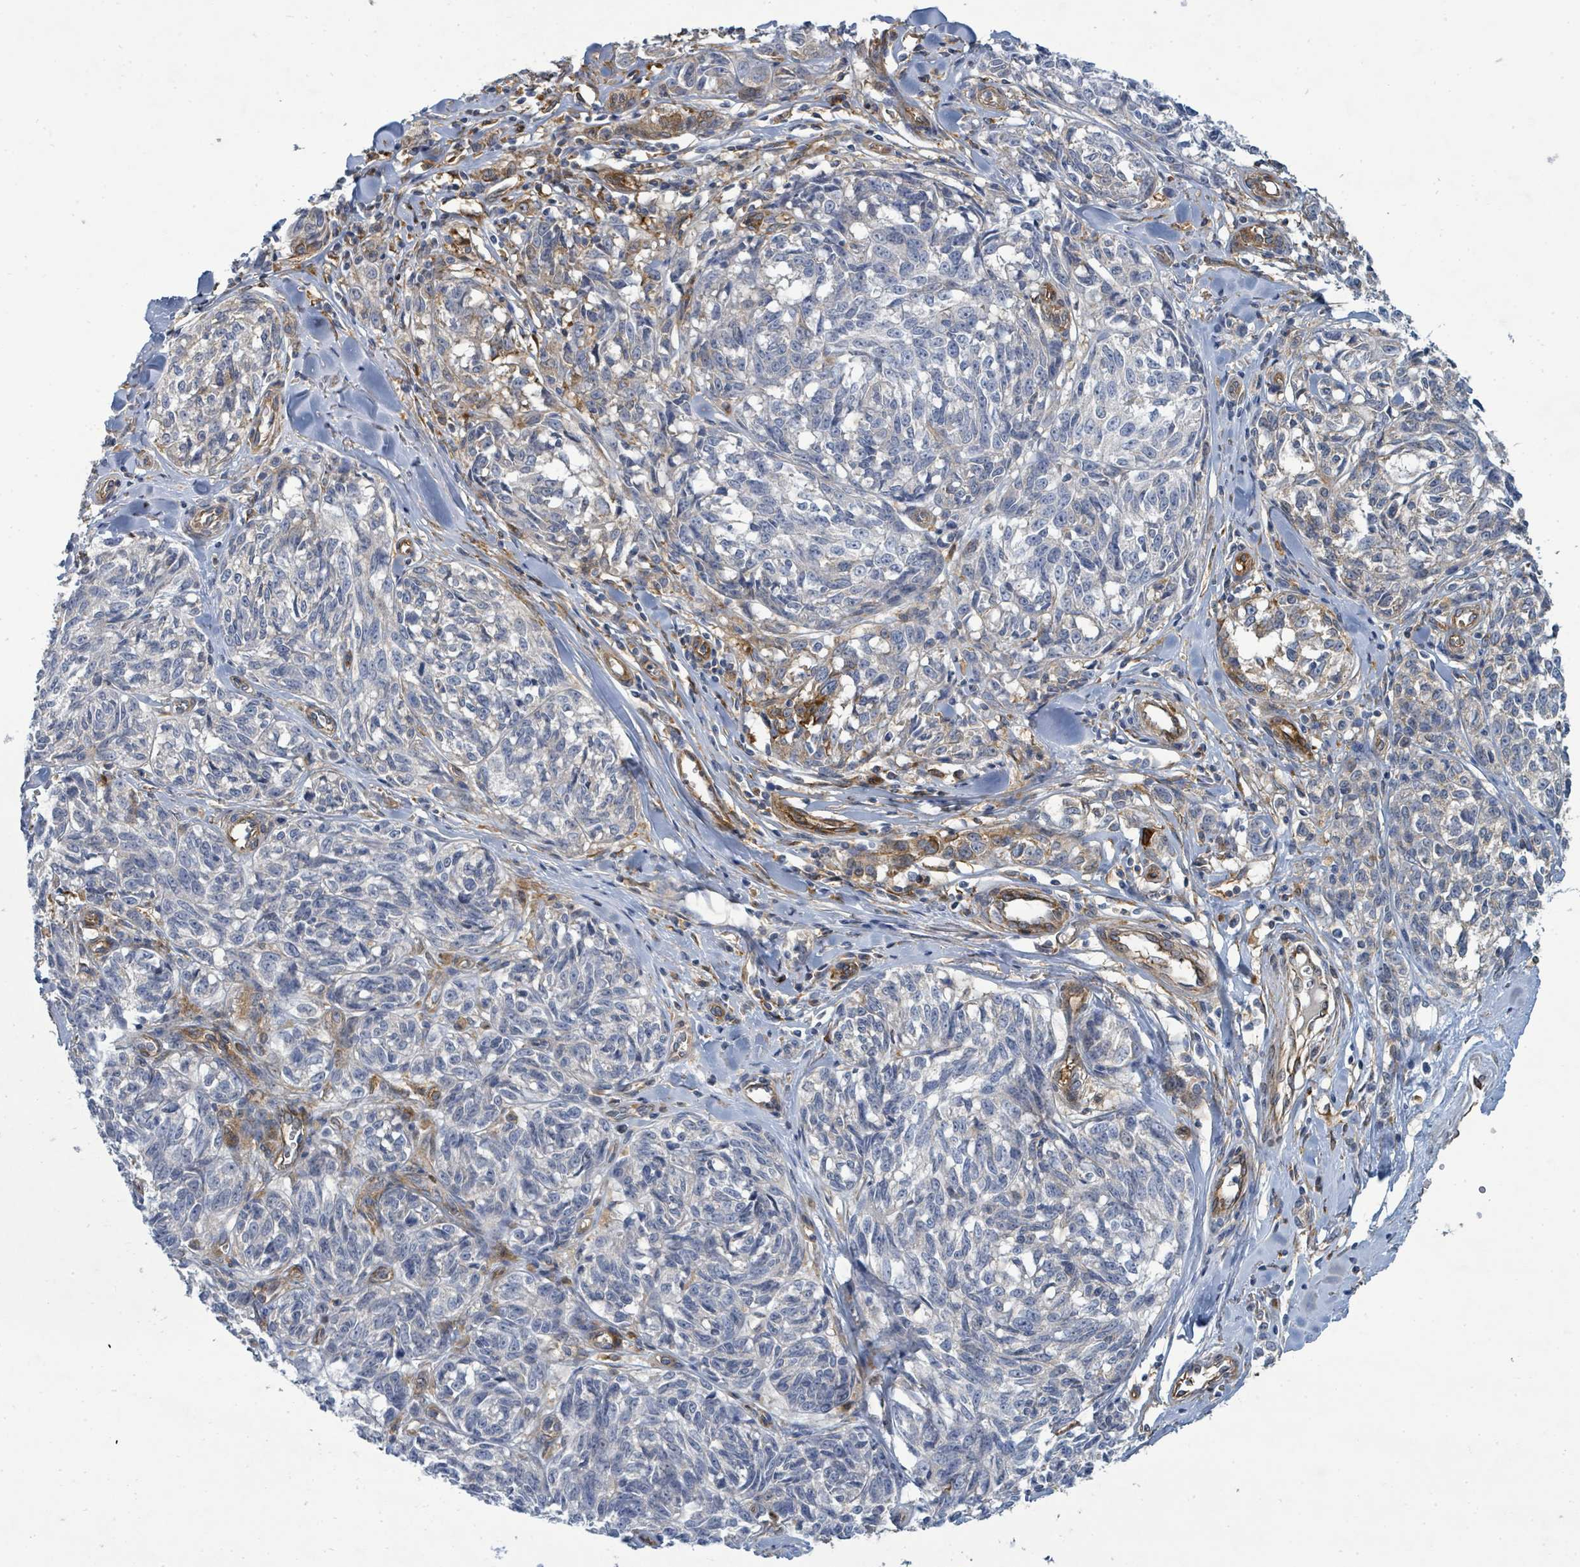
{"staining": {"intensity": "negative", "quantity": "none", "location": "none"}, "tissue": "melanoma", "cell_type": "Tumor cells", "image_type": "cancer", "snomed": [{"axis": "morphology", "description": "Normal tissue, NOS"}, {"axis": "morphology", "description": "Malignant melanoma, NOS"}, {"axis": "topography", "description": "Skin"}], "caption": "Immunohistochemical staining of melanoma reveals no significant staining in tumor cells.", "gene": "IFIT1", "patient": {"sex": "female", "age": 64}}